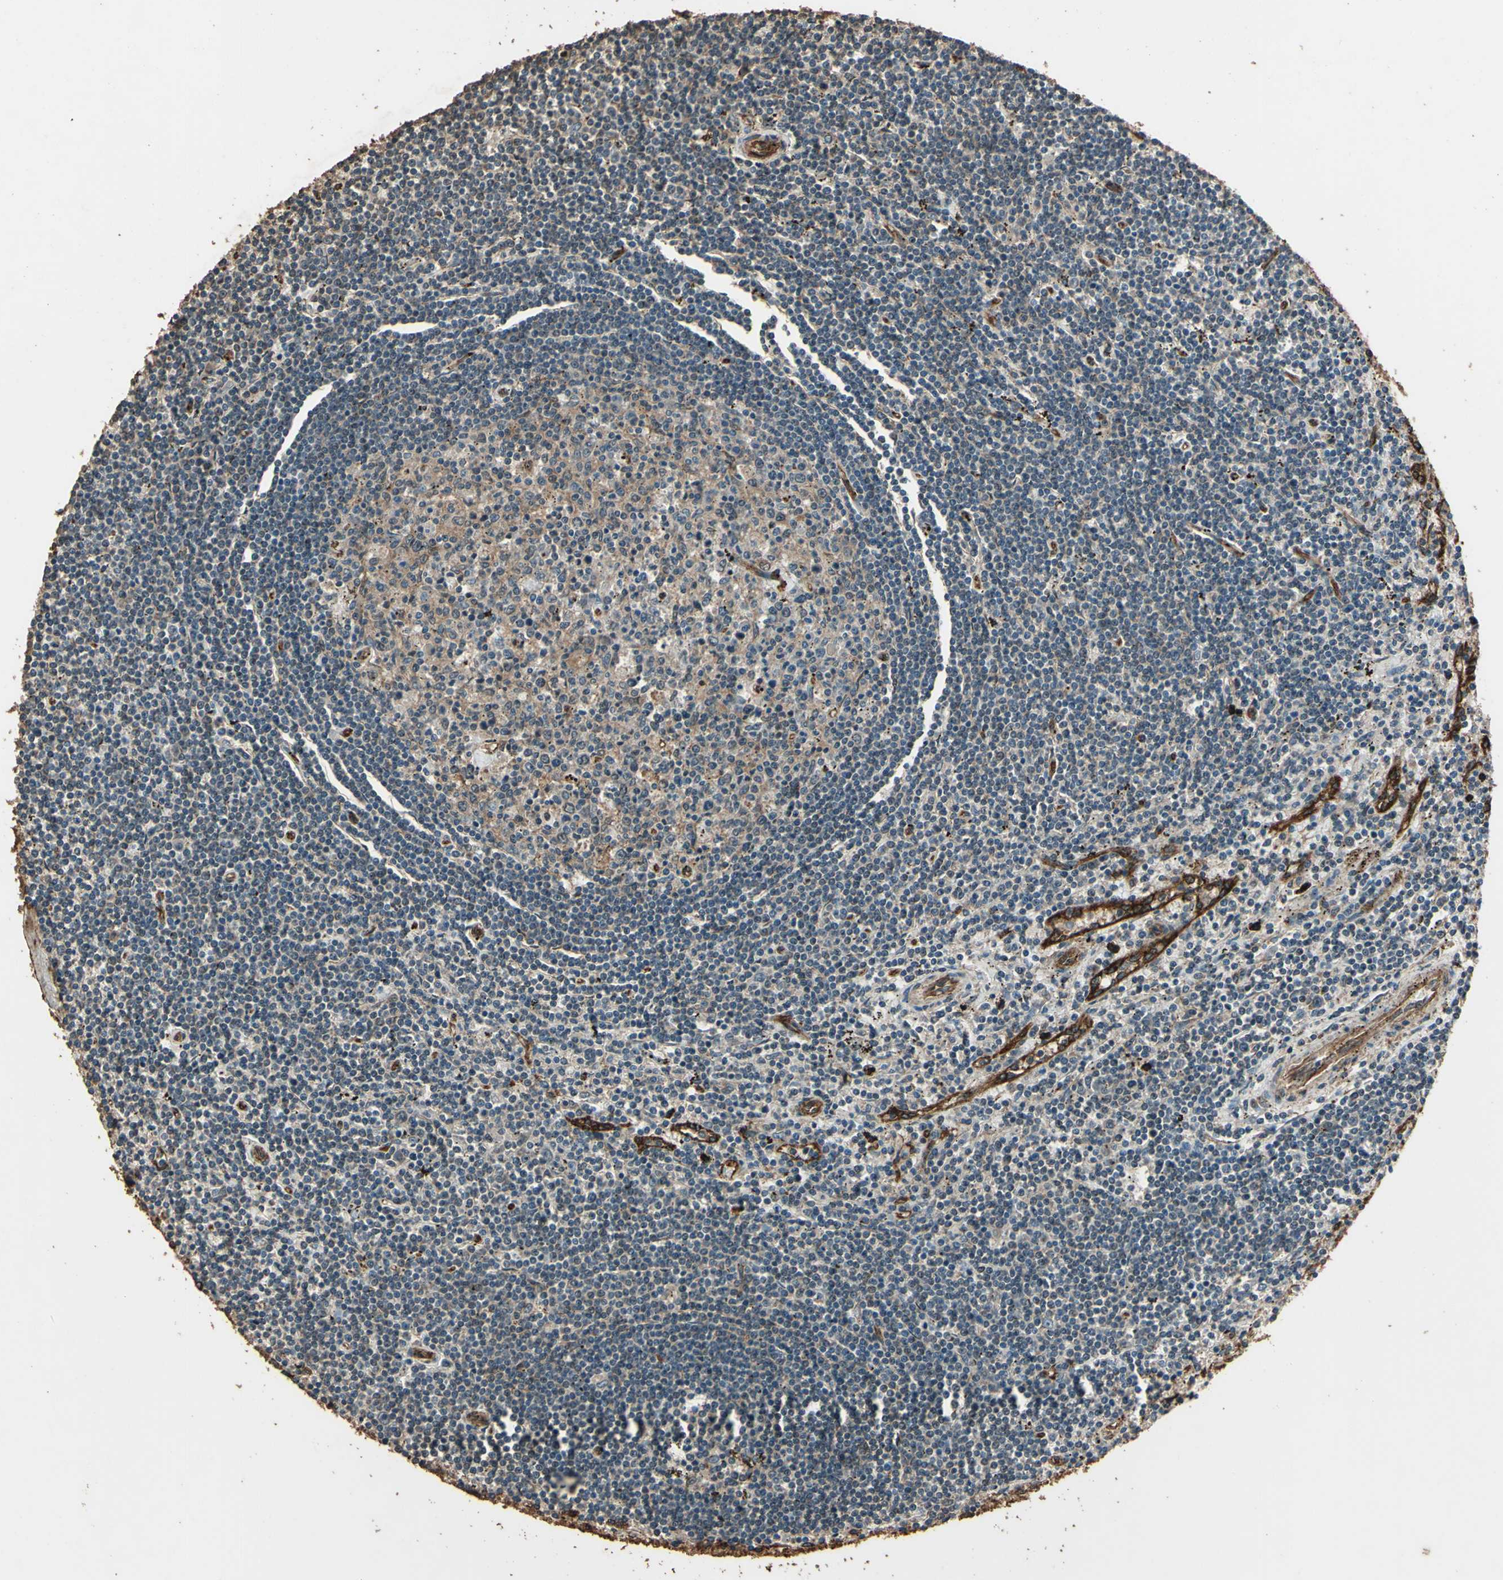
{"staining": {"intensity": "weak", "quantity": ">75%", "location": "cytoplasmic/membranous"}, "tissue": "lymphoma", "cell_type": "Tumor cells", "image_type": "cancer", "snomed": [{"axis": "morphology", "description": "Malignant lymphoma, non-Hodgkin's type, Low grade"}, {"axis": "topography", "description": "Spleen"}], "caption": "Brown immunohistochemical staining in human malignant lymphoma, non-Hodgkin's type (low-grade) demonstrates weak cytoplasmic/membranous positivity in about >75% of tumor cells.", "gene": "TSPO", "patient": {"sex": "male", "age": 76}}